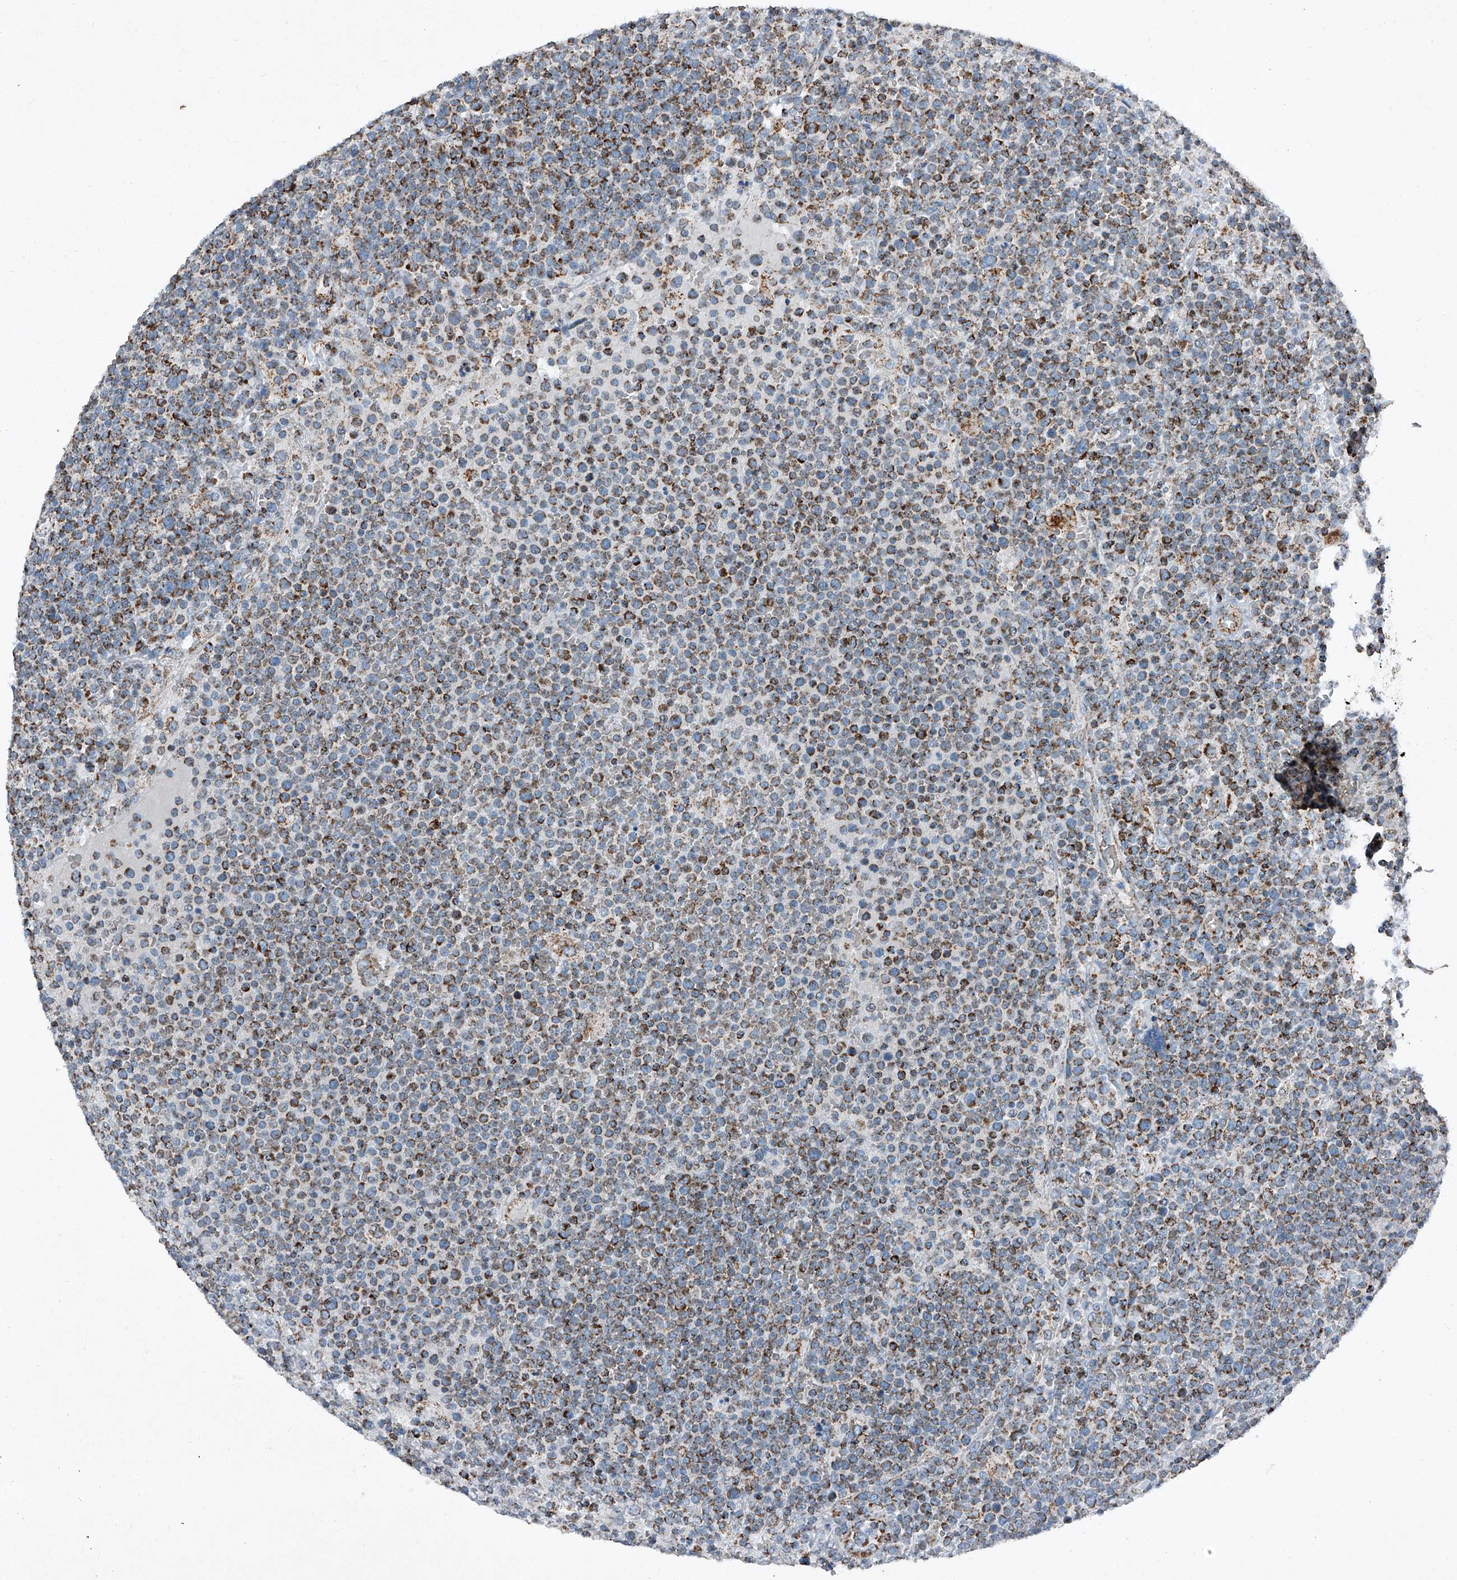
{"staining": {"intensity": "moderate", "quantity": ">75%", "location": "cytoplasmic/membranous"}, "tissue": "lymphoma", "cell_type": "Tumor cells", "image_type": "cancer", "snomed": [{"axis": "morphology", "description": "Malignant lymphoma, non-Hodgkin's type, High grade"}, {"axis": "topography", "description": "Lymph node"}], "caption": "A medium amount of moderate cytoplasmic/membranous staining is appreciated in approximately >75% of tumor cells in lymphoma tissue. (IHC, brightfield microscopy, high magnification).", "gene": "CHRNA7", "patient": {"sex": "male", "age": 61}}